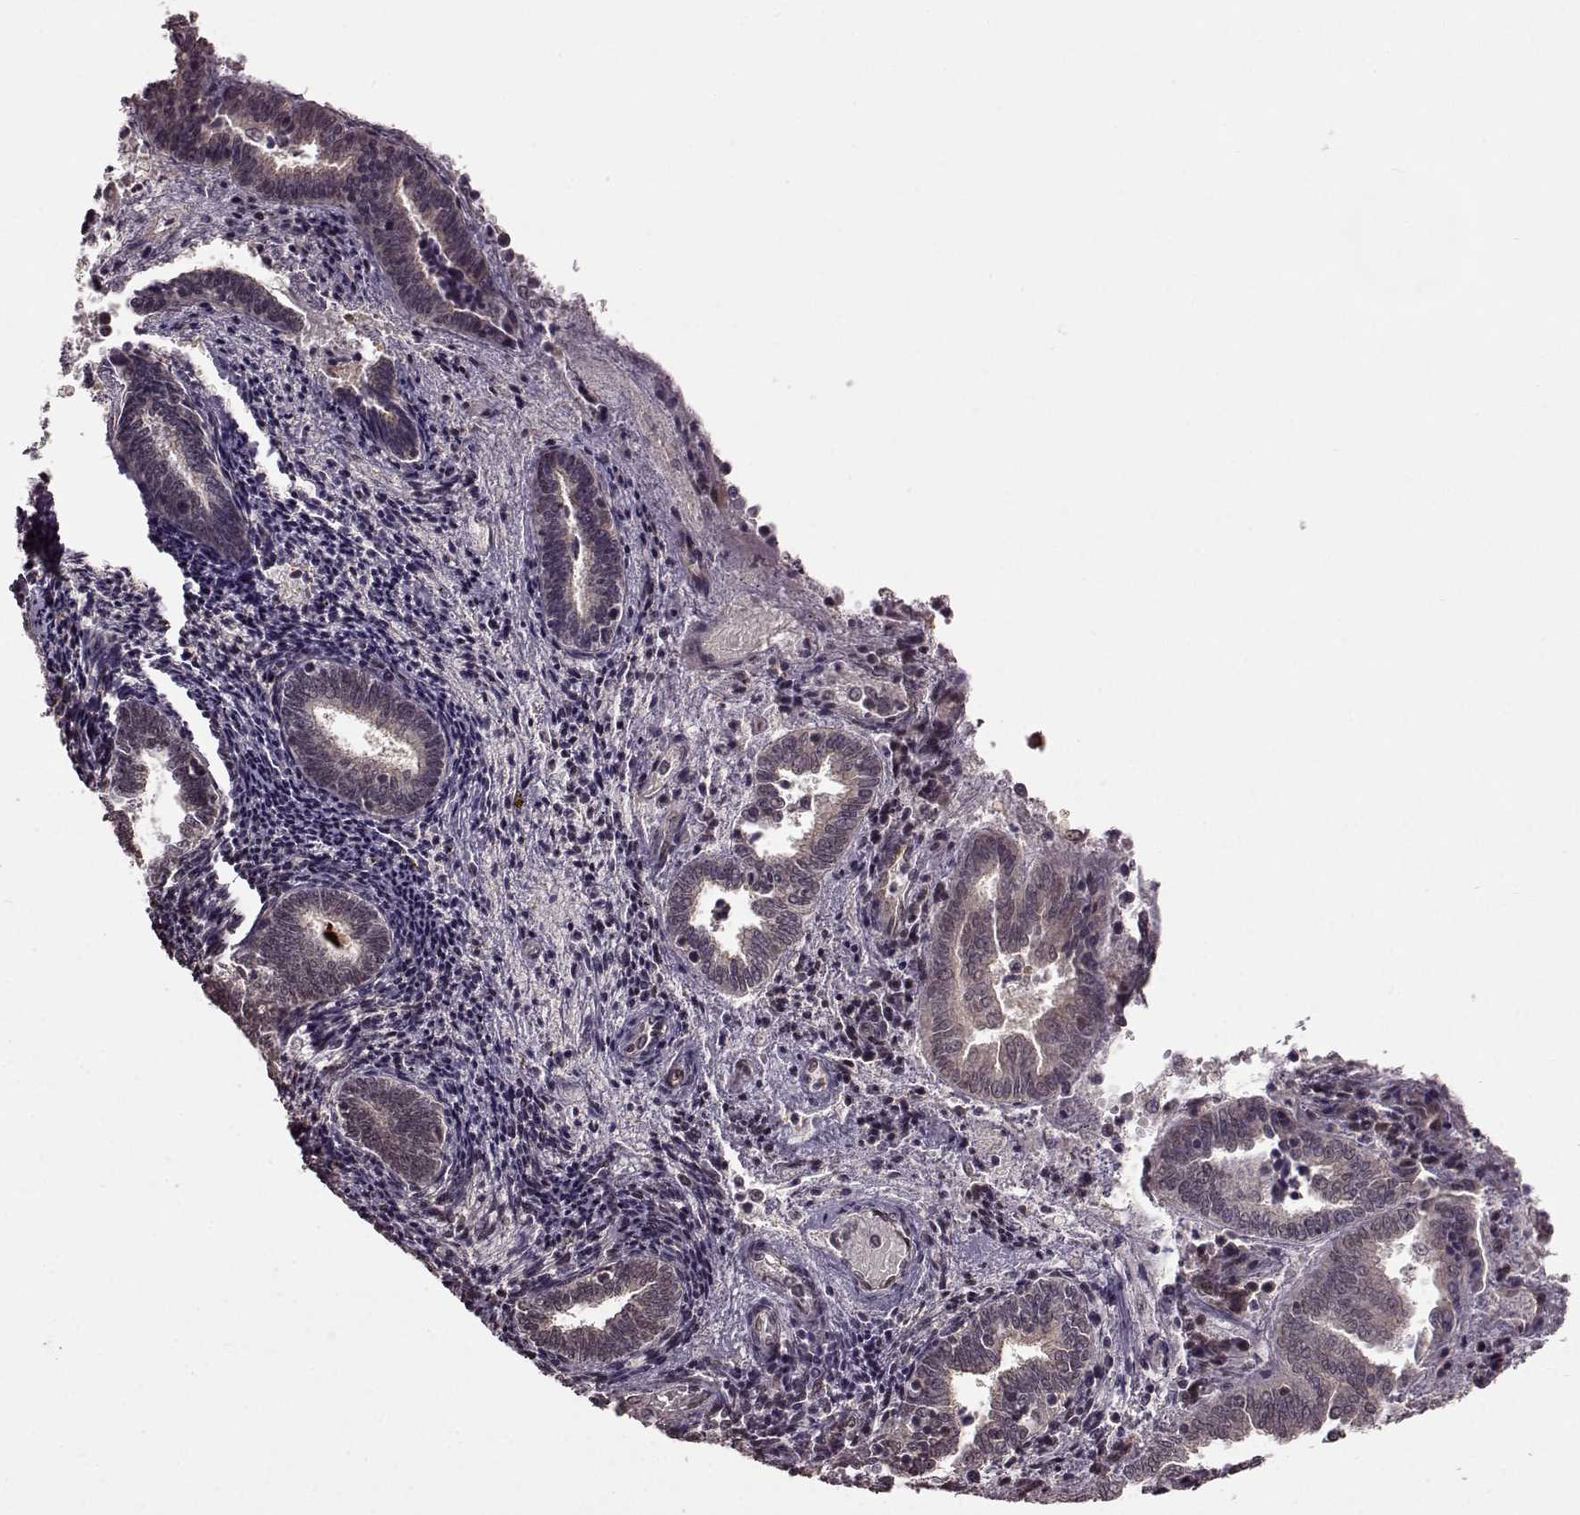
{"staining": {"intensity": "weak", "quantity": "25%-75%", "location": "nuclear"}, "tissue": "endometrium", "cell_type": "Cells in endometrial stroma", "image_type": "normal", "snomed": [{"axis": "morphology", "description": "Normal tissue, NOS"}, {"axis": "topography", "description": "Endometrium"}], "caption": "High-magnification brightfield microscopy of normal endometrium stained with DAB (brown) and counterstained with hematoxylin (blue). cells in endometrial stroma exhibit weak nuclear staining is present in about25%-75% of cells. (IHC, brightfield microscopy, high magnification).", "gene": "FTO", "patient": {"sex": "female", "age": 42}}